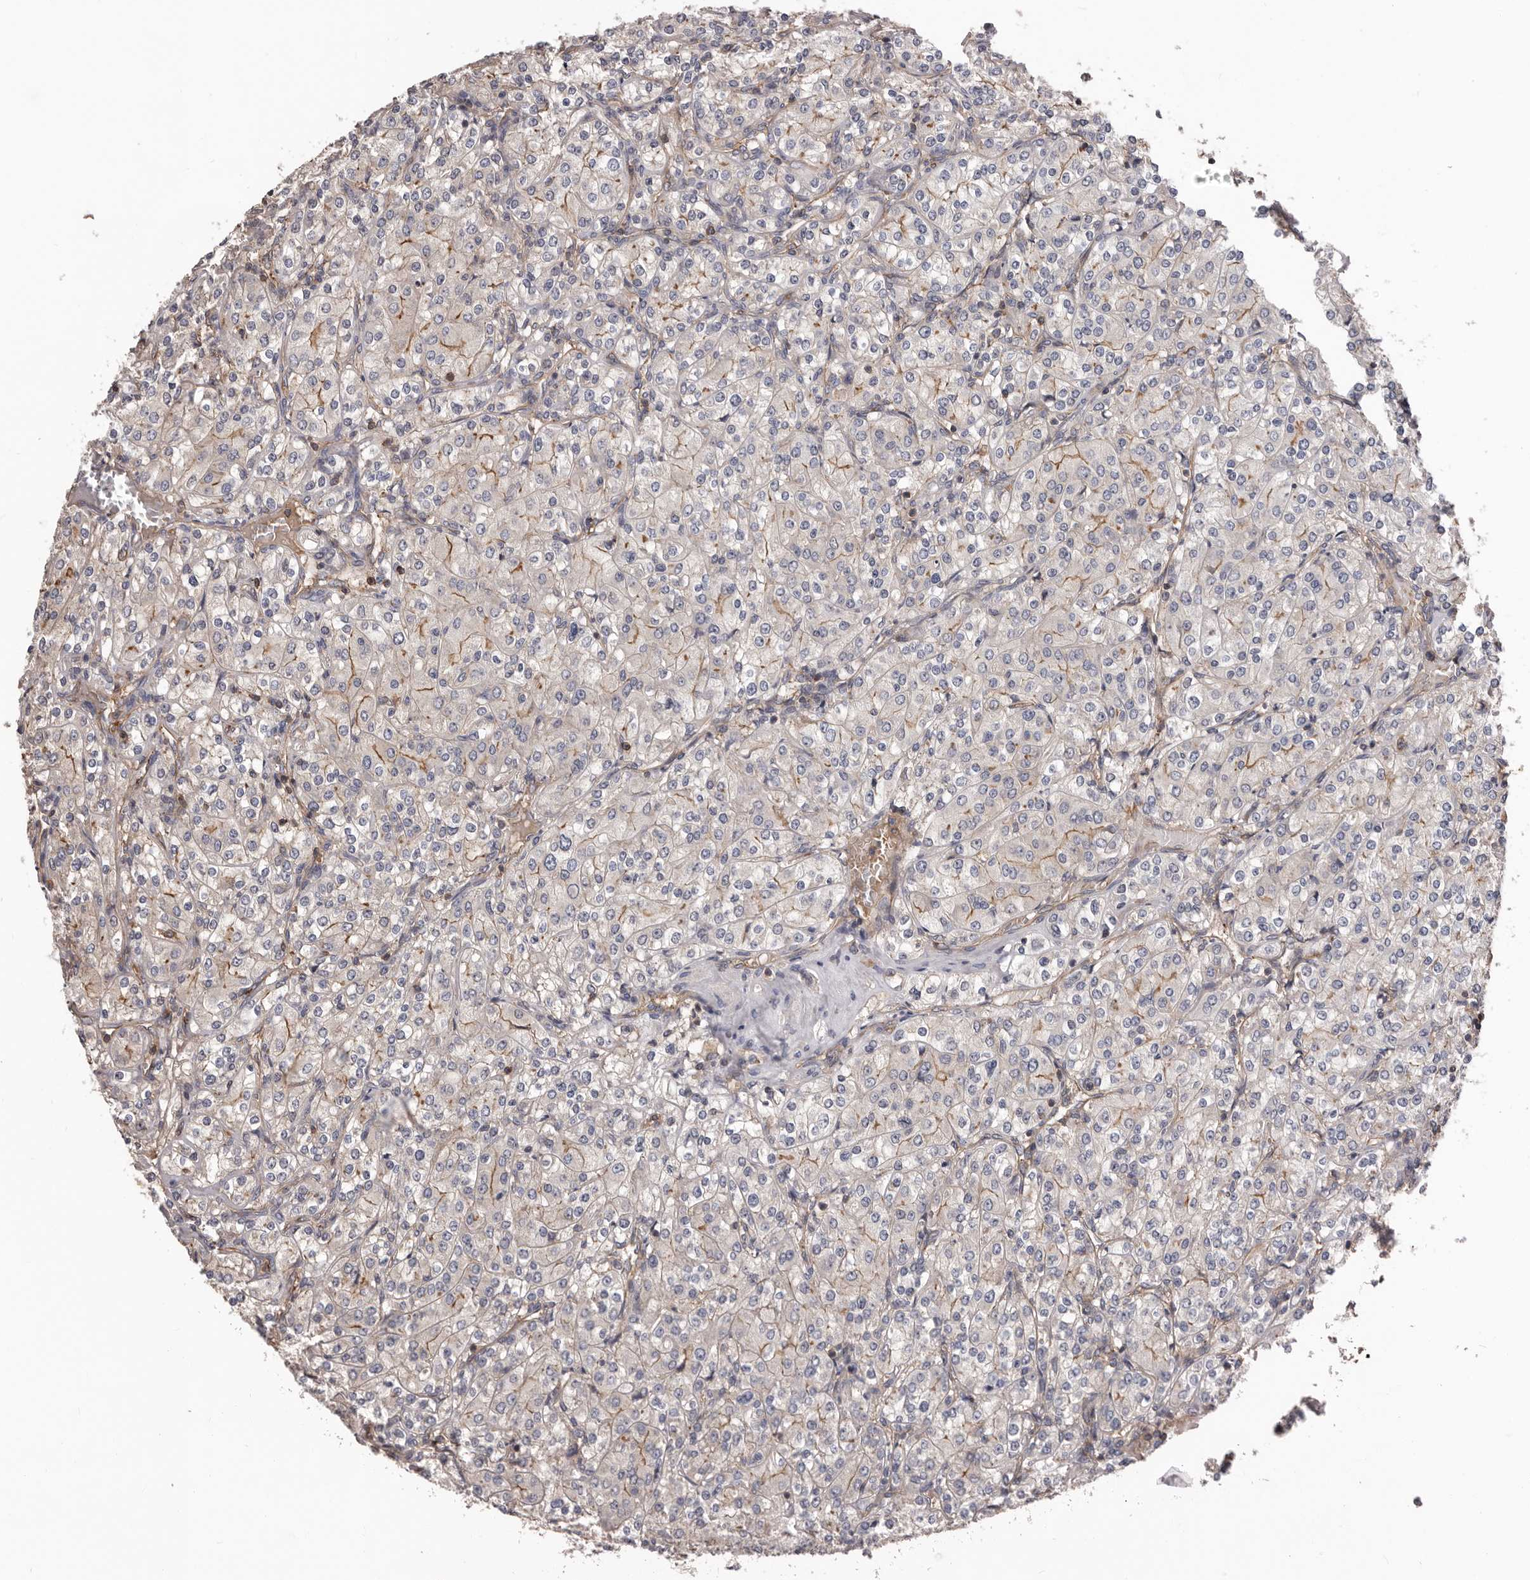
{"staining": {"intensity": "moderate", "quantity": "<25%", "location": "cytoplasmic/membranous"}, "tissue": "renal cancer", "cell_type": "Tumor cells", "image_type": "cancer", "snomed": [{"axis": "morphology", "description": "Adenocarcinoma, NOS"}, {"axis": "topography", "description": "Kidney"}], "caption": "Immunohistochemical staining of renal adenocarcinoma exhibits low levels of moderate cytoplasmic/membranous expression in approximately <25% of tumor cells.", "gene": "PNRC2", "patient": {"sex": "male", "age": 77}}